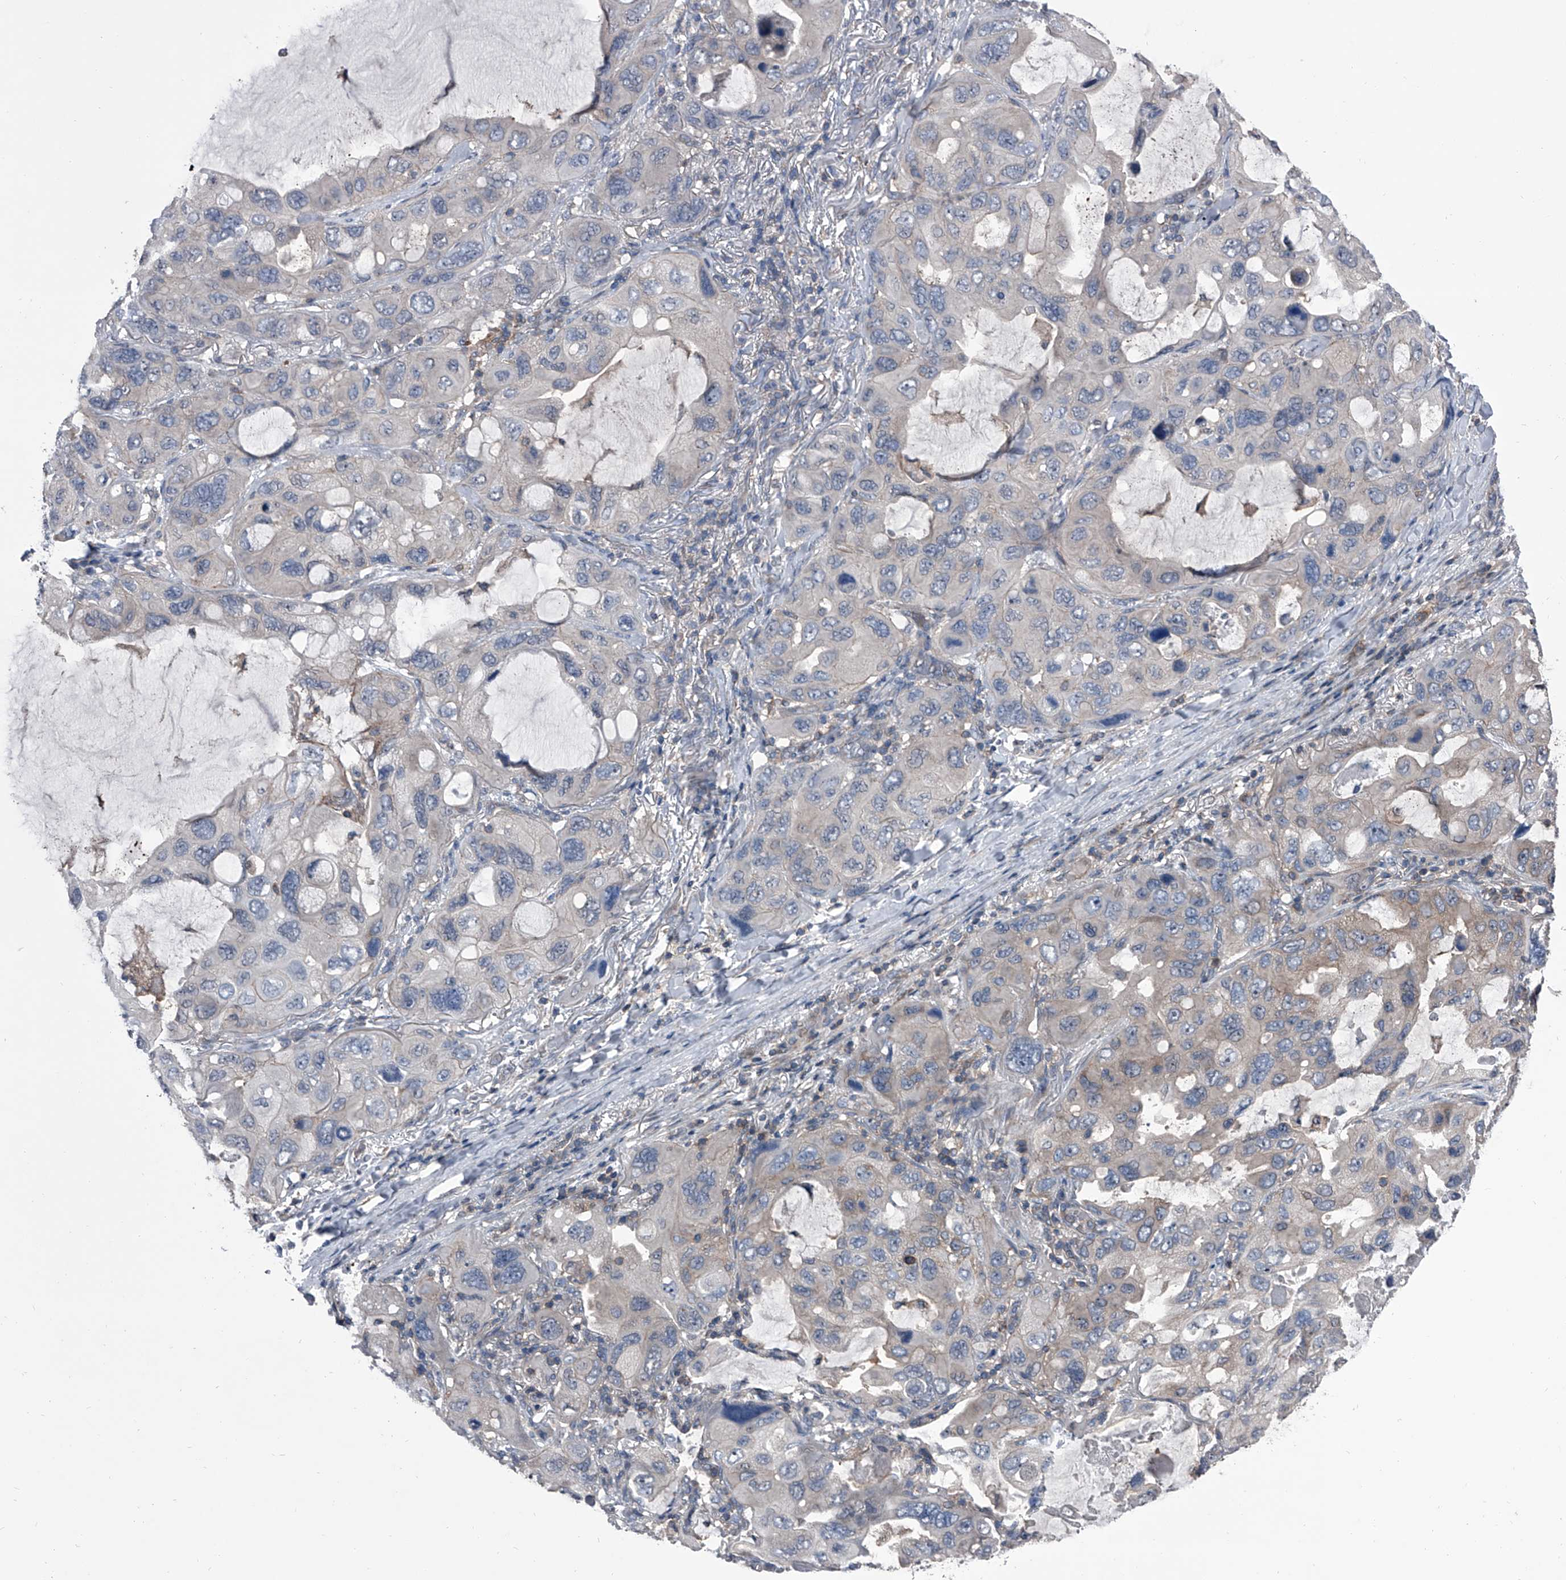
{"staining": {"intensity": "negative", "quantity": "none", "location": "none"}, "tissue": "lung cancer", "cell_type": "Tumor cells", "image_type": "cancer", "snomed": [{"axis": "morphology", "description": "Squamous cell carcinoma, NOS"}, {"axis": "topography", "description": "Lung"}], "caption": "Immunohistochemistry (IHC) image of neoplastic tissue: squamous cell carcinoma (lung) stained with DAB (3,3'-diaminobenzidine) reveals no significant protein staining in tumor cells.", "gene": "PIP5K1A", "patient": {"sex": "female", "age": 73}}